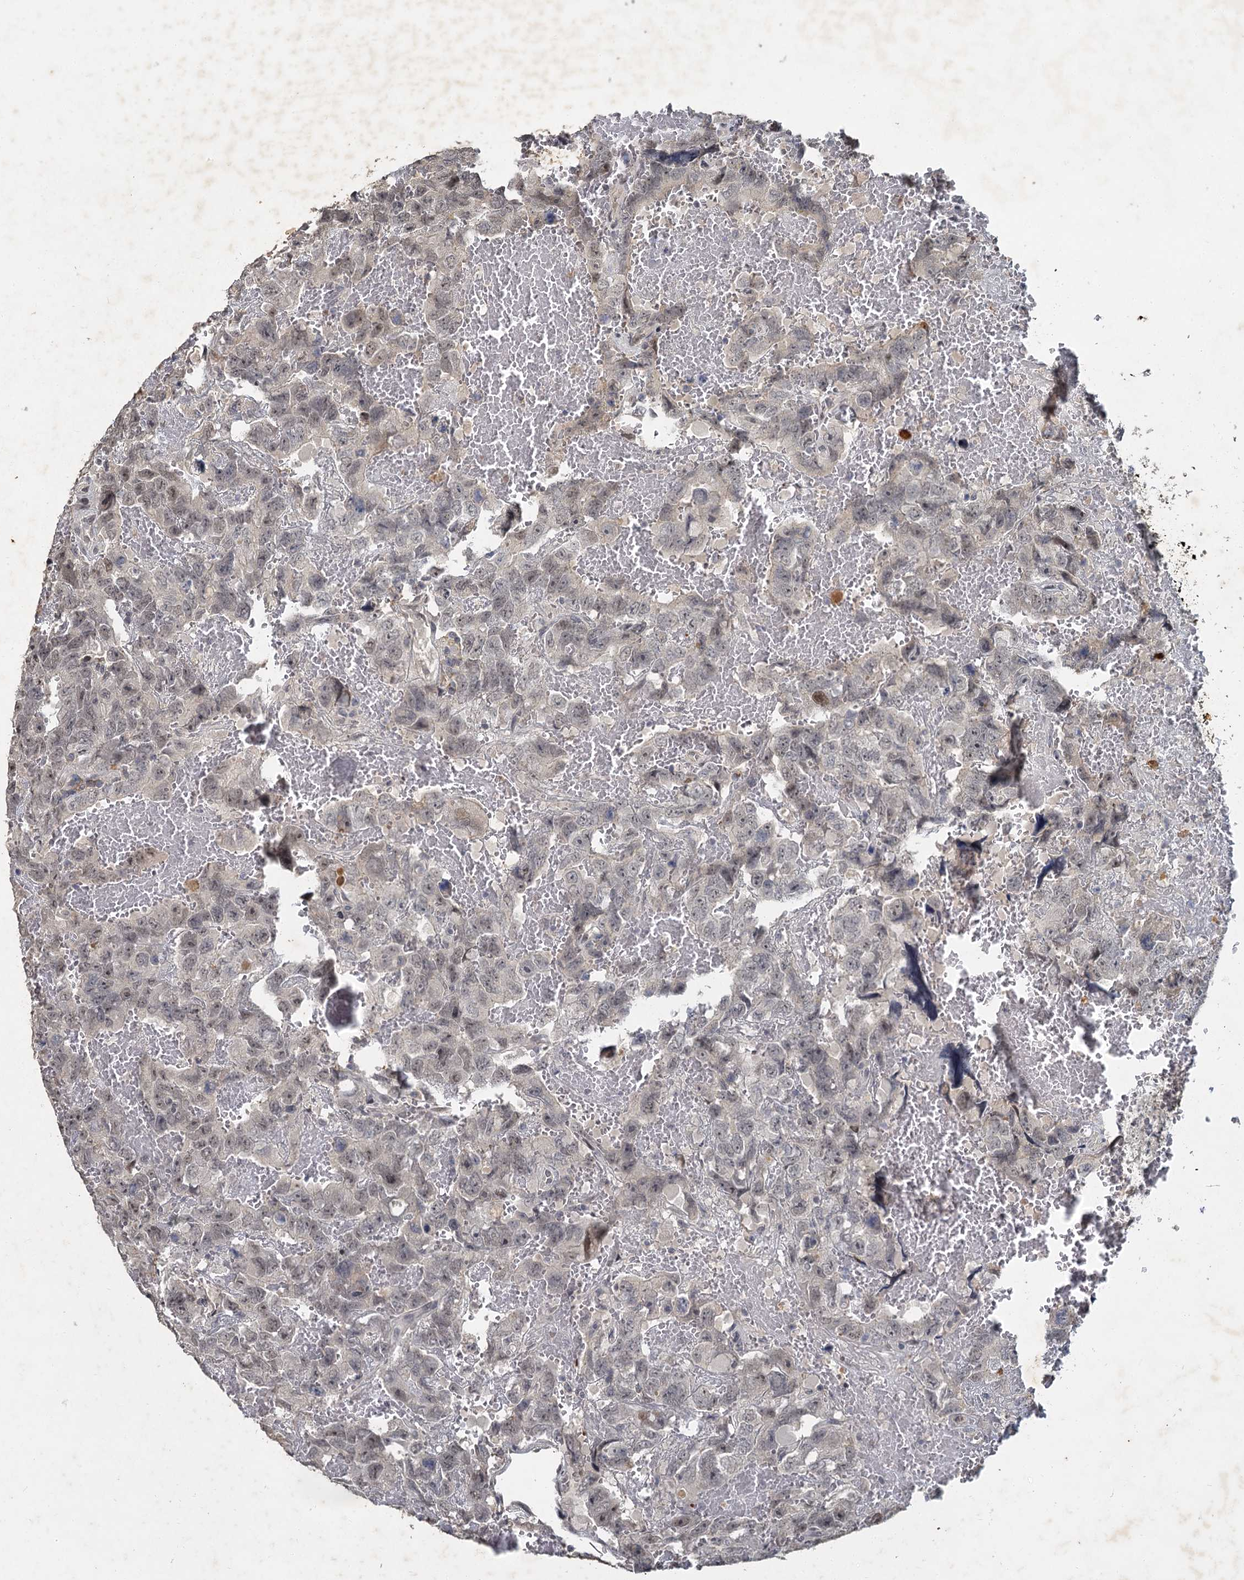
{"staining": {"intensity": "negative", "quantity": "none", "location": "none"}, "tissue": "testis cancer", "cell_type": "Tumor cells", "image_type": "cancer", "snomed": [{"axis": "morphology", "description": "Carcinoma, Embryonal, NOS"}, {"axis": "topography", "description": "Testis"}], "caption": "High magnification brightfield microscopy of testis cancer stained with DAB (3,3'-diaminobenzidine) (brown) and counterstained with hematoxylin (blue): tumor cells show no significant expression.", "gene": "MUCL1", "patient": {"sex": "male", "age": 45}}